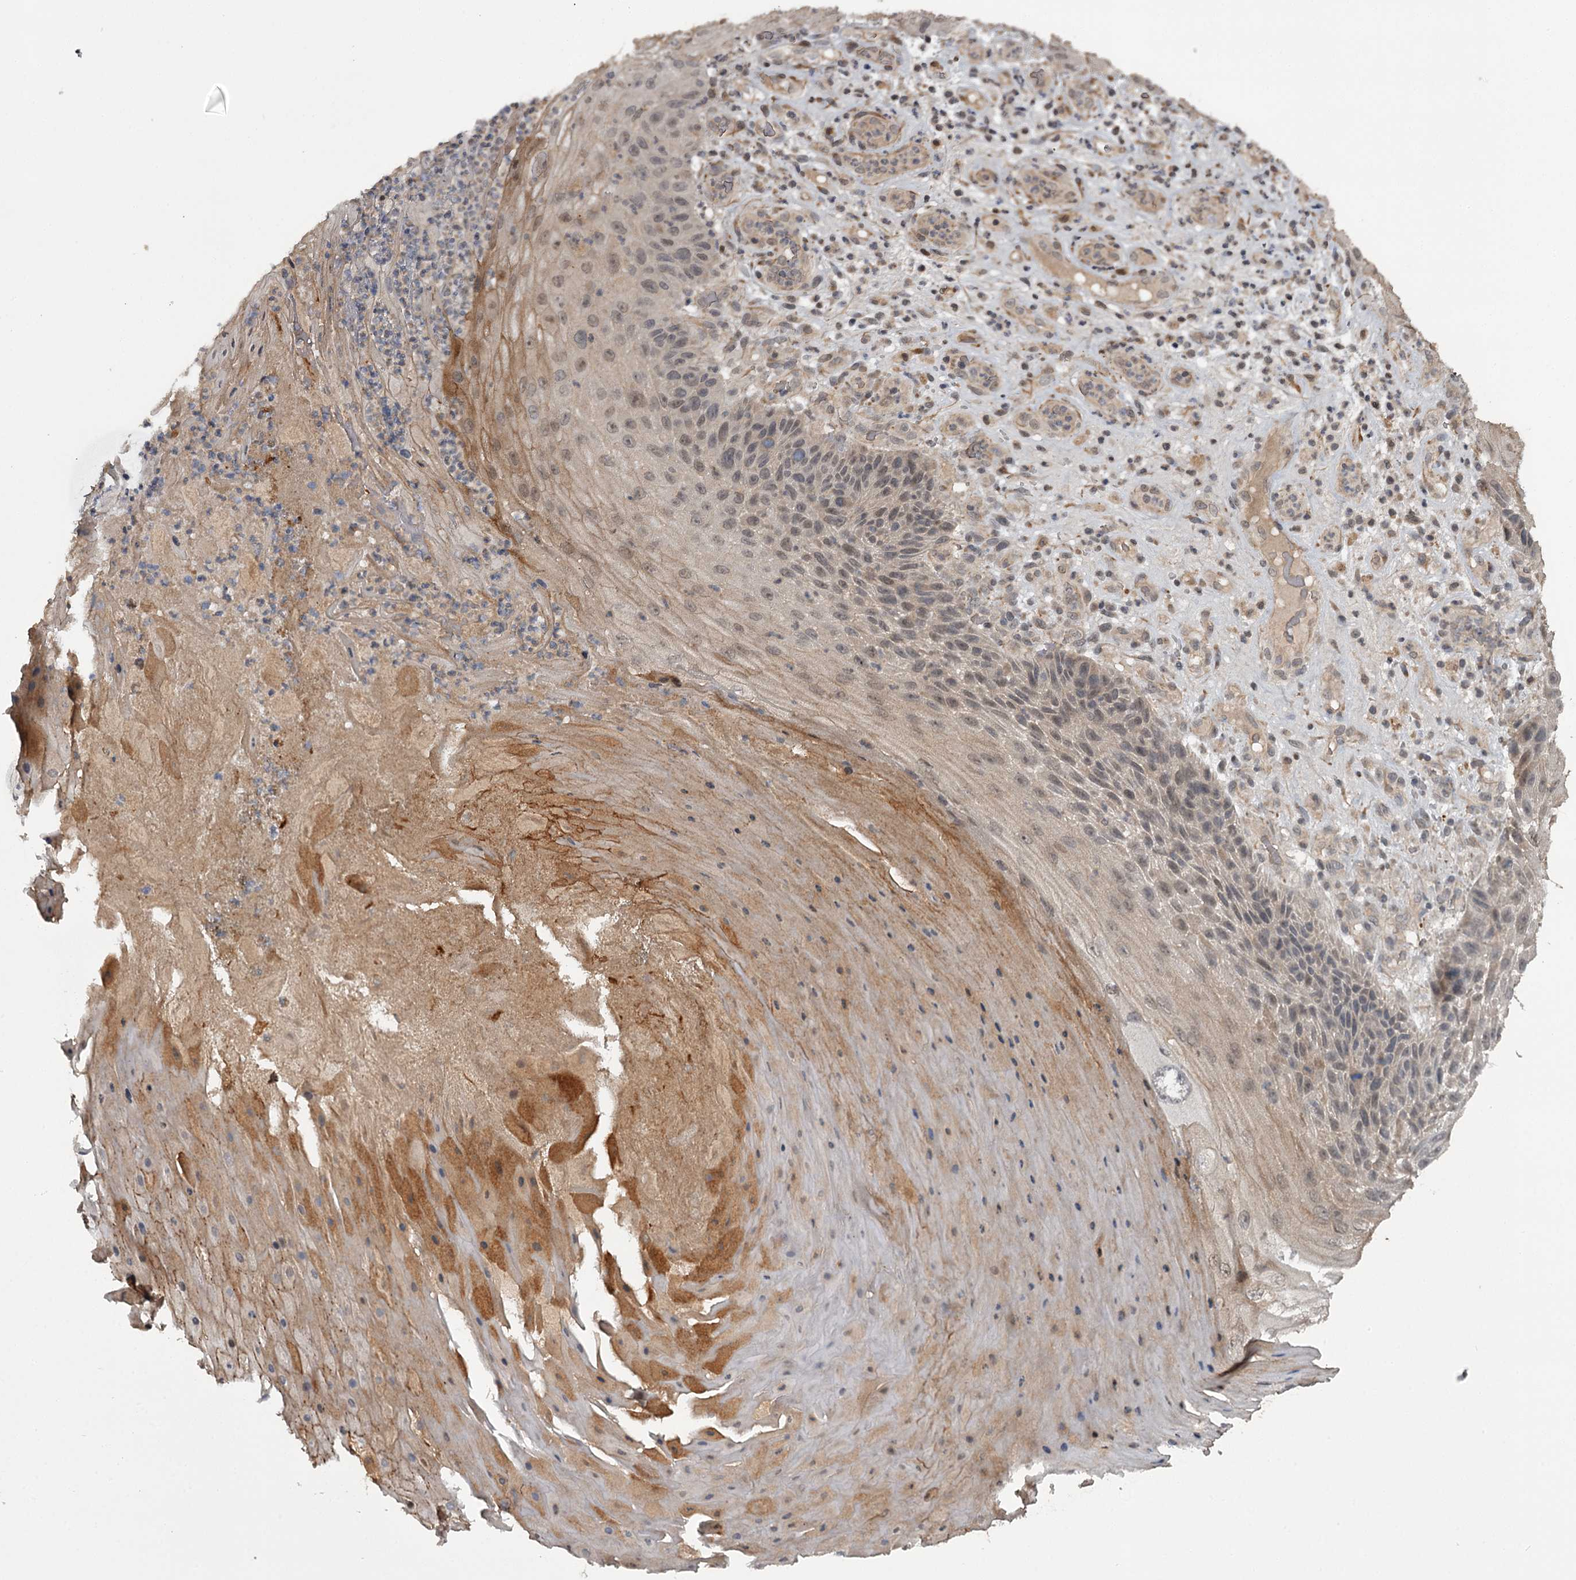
{"staining": {"intensity": "moderate", "quantity": "25%-75%", "location": "cytoplasmic/membranous,nuclear"}, "tissue": "skin cancer", "cell_type": "Tumor cells", "image_type": "cancer", "snomed": [{"axis": "morphology", "description": "Squamous cell carcinoma, NOS"}, {"axis": "topography", "description": "Skin"}], "caption": "Immunohistochemistry (IHC) (DAB (3,3'-diaminobenzidine)) staining of squamous cell carcinoma (skin) shows moderate cytoplasmic/membranous and nuclear protein positivity in about 25%-75% of tumor cells.", "gene": "CWF19L2", "patient": {"sex": "female", "age": 88}}